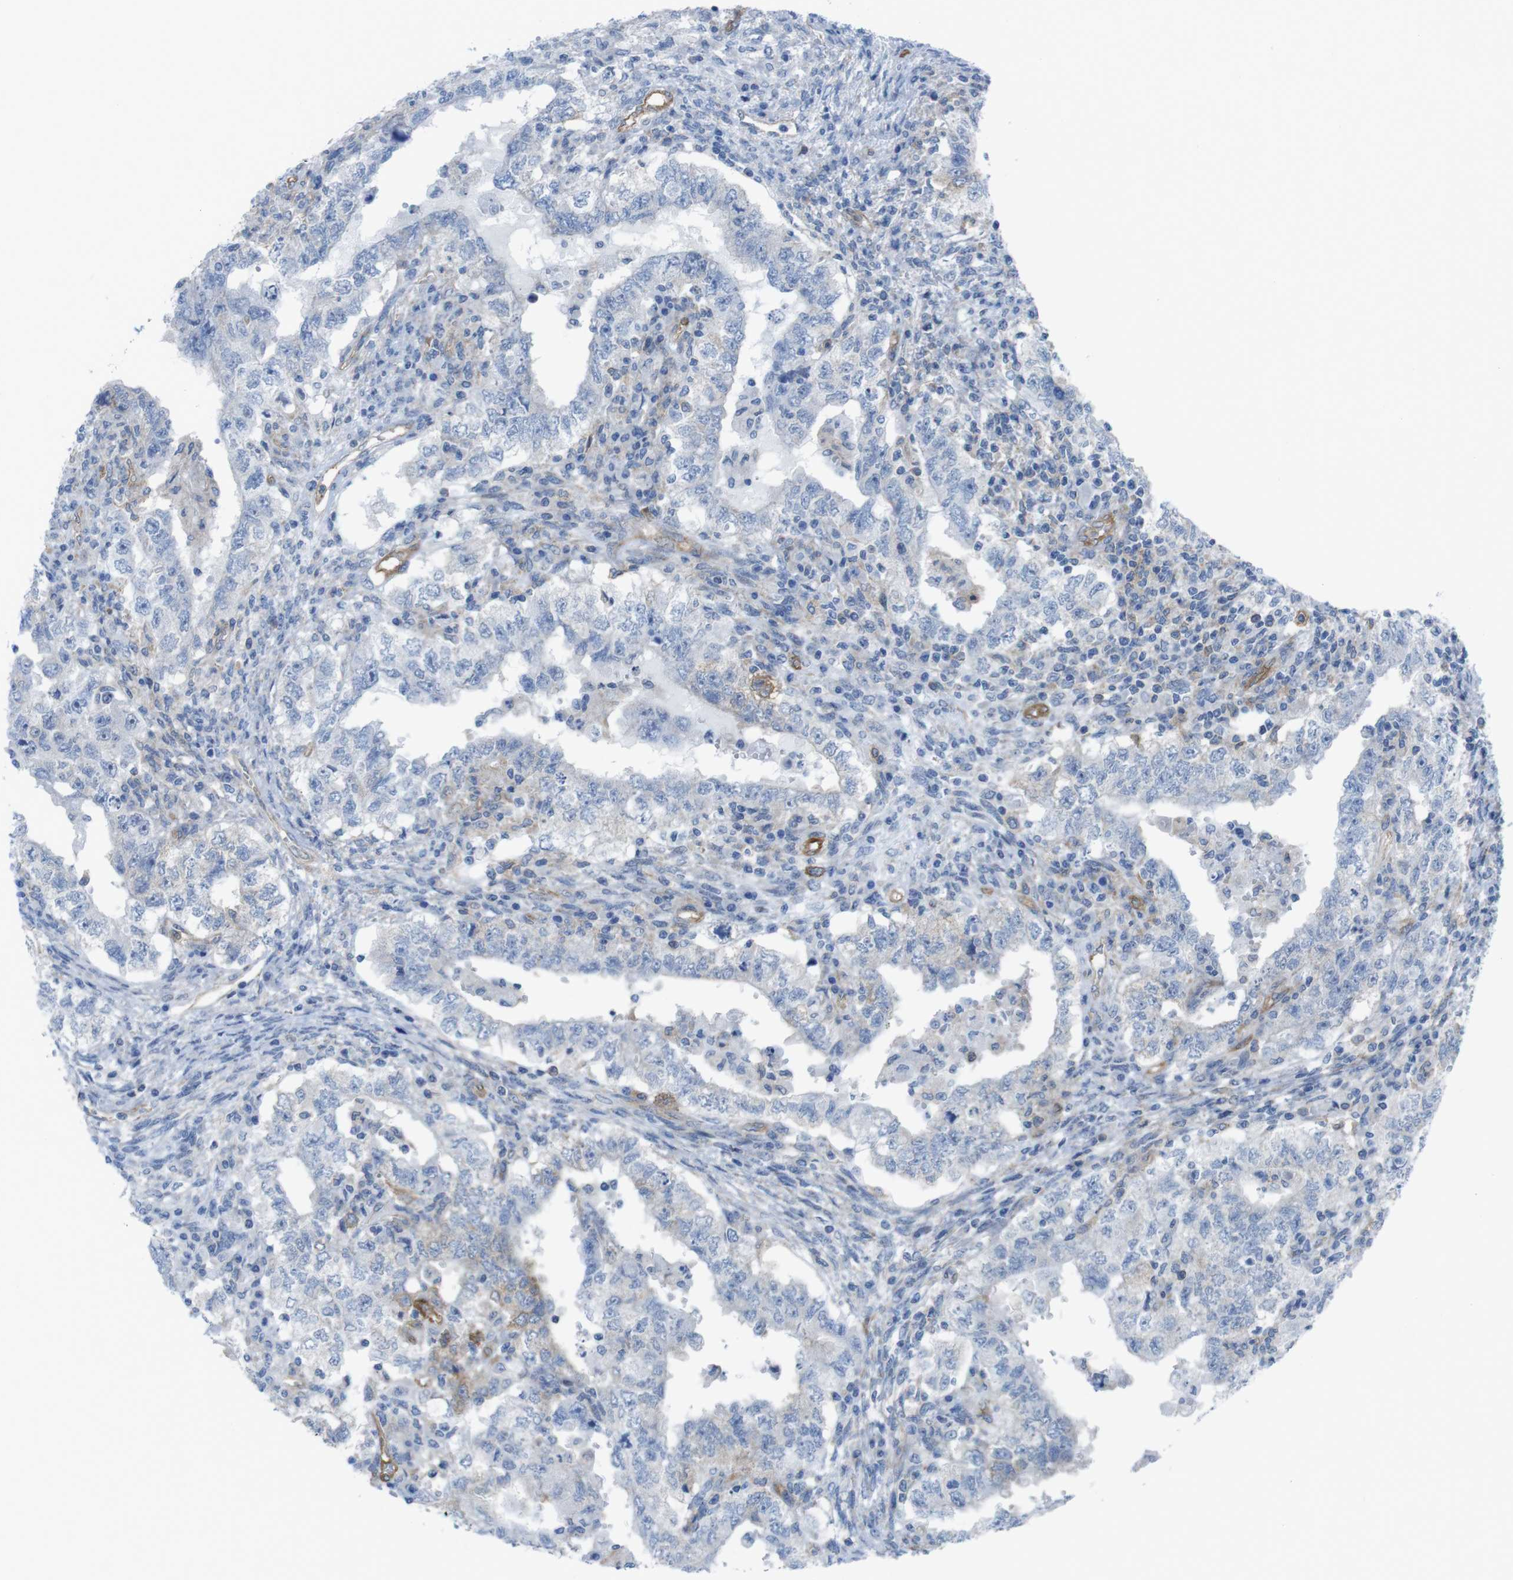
{"staining": {"intensity": "negative", "quantity": "none", "location": "none"}, "tissue": "testis cancer", "cell_type": "Tumor cells", "image_type": "cancer", "snomed": [{"axis": "morphology", "description": "Carcinoma, Embryonal, NOS"}, {"axis": "topography", "description": "Testis"}], "caption": "A photomicrograph of human testis cancer is negative for staining in tumor cells. (IHC, brightfield microscopy, high magnification).", "gene": "DIAPH2", "patient": {"sex": "male", "age": 26}}